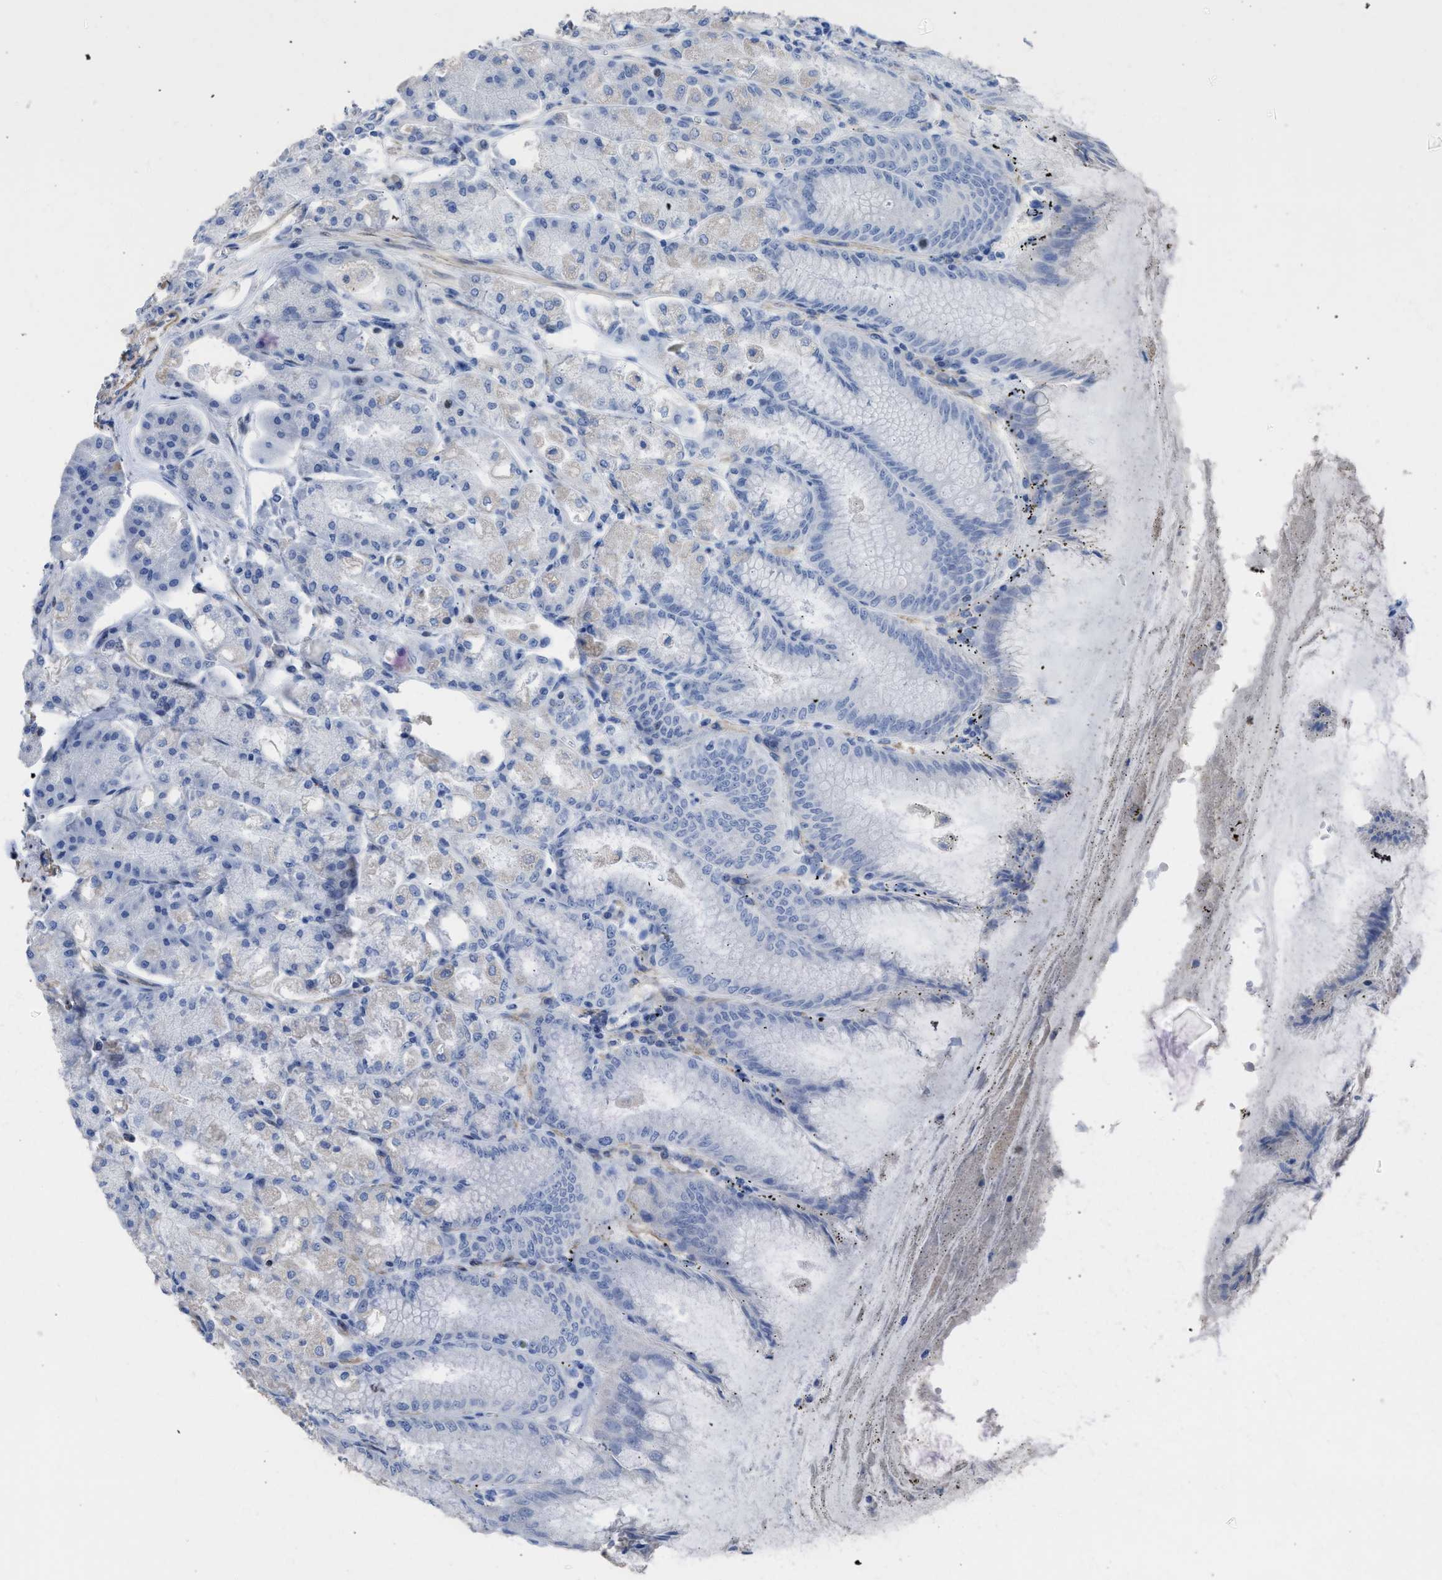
{"staining": {"intensity": "moderate", "quantity": "25%-75%", "location": "nuclear"}, "tissue": "stomach", "cell_type": "Glandular cells", "image_type": "normal", "snomed": [{"axis": "morphology", "description": "Normal tissue, NOS"}, {"axis": "topography", "description": "Stomach, lower"}], "caption": "Brown immunohistochemical staining in unremarkable human stomach reveals moderate nuclear staining in about 25%-75% of glandular cells.", "gene": "SCAF4", "patient": {"sex": "male", "age": 71}}